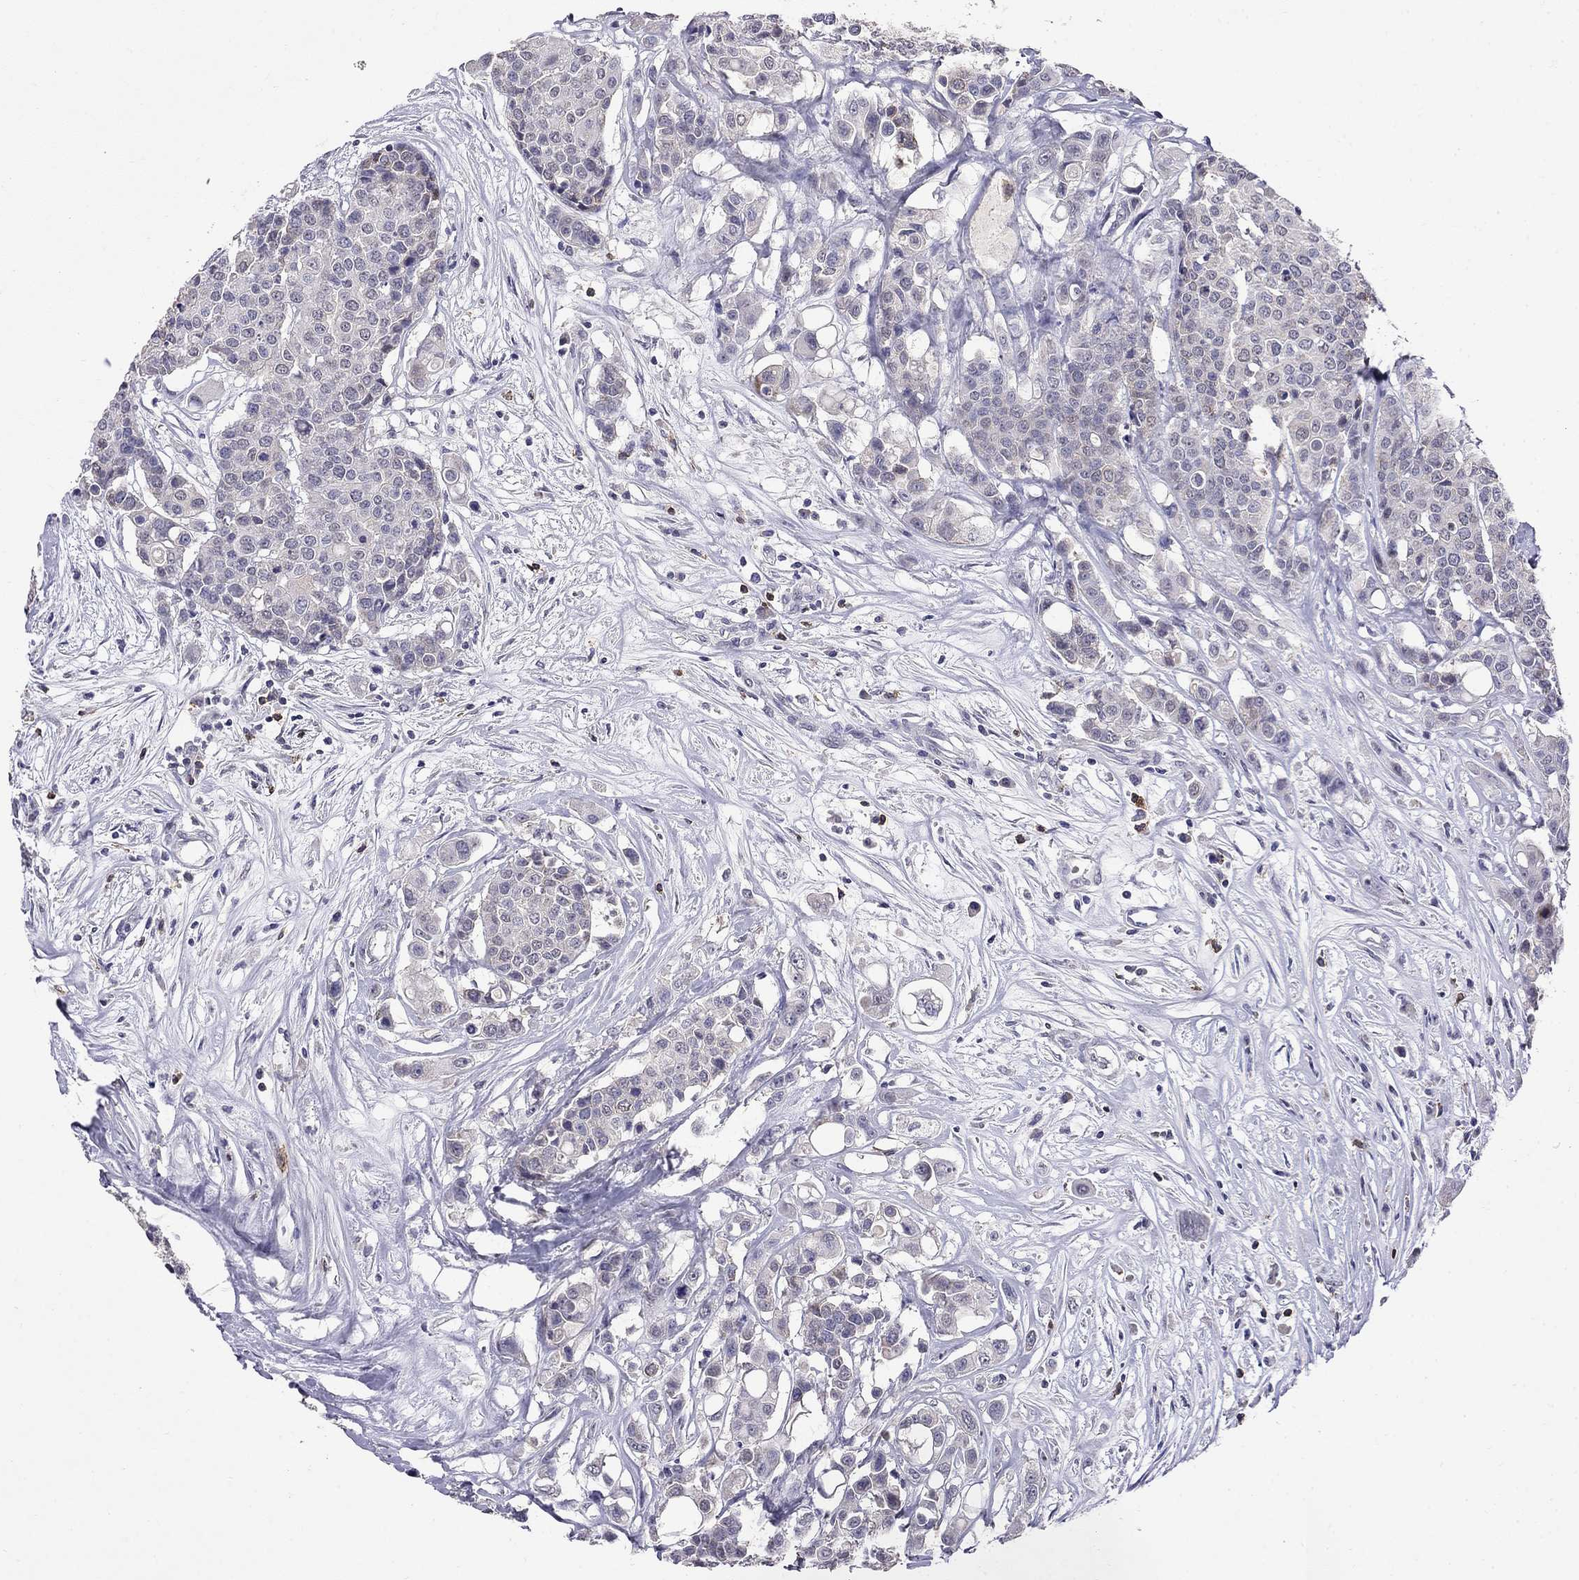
{"staining": {"intensity": "negative", "quantity": "none", "location": "none"}, "tissue": "carcinoid", "cell_type": "Tumor cells", "image_type": "cancer", "snomed": [{"axis": "morphology", "description": "Carcinoid, malignant, NOS"}, {"axis": "topography", "description": "Colon"}], "caption": "Carcinoid (malignant) stained for a protein using immunohistochemistry shows no positivity tumor cells.", "gene": "CD8B", "patient": {"sex": "male", "age": 81}}